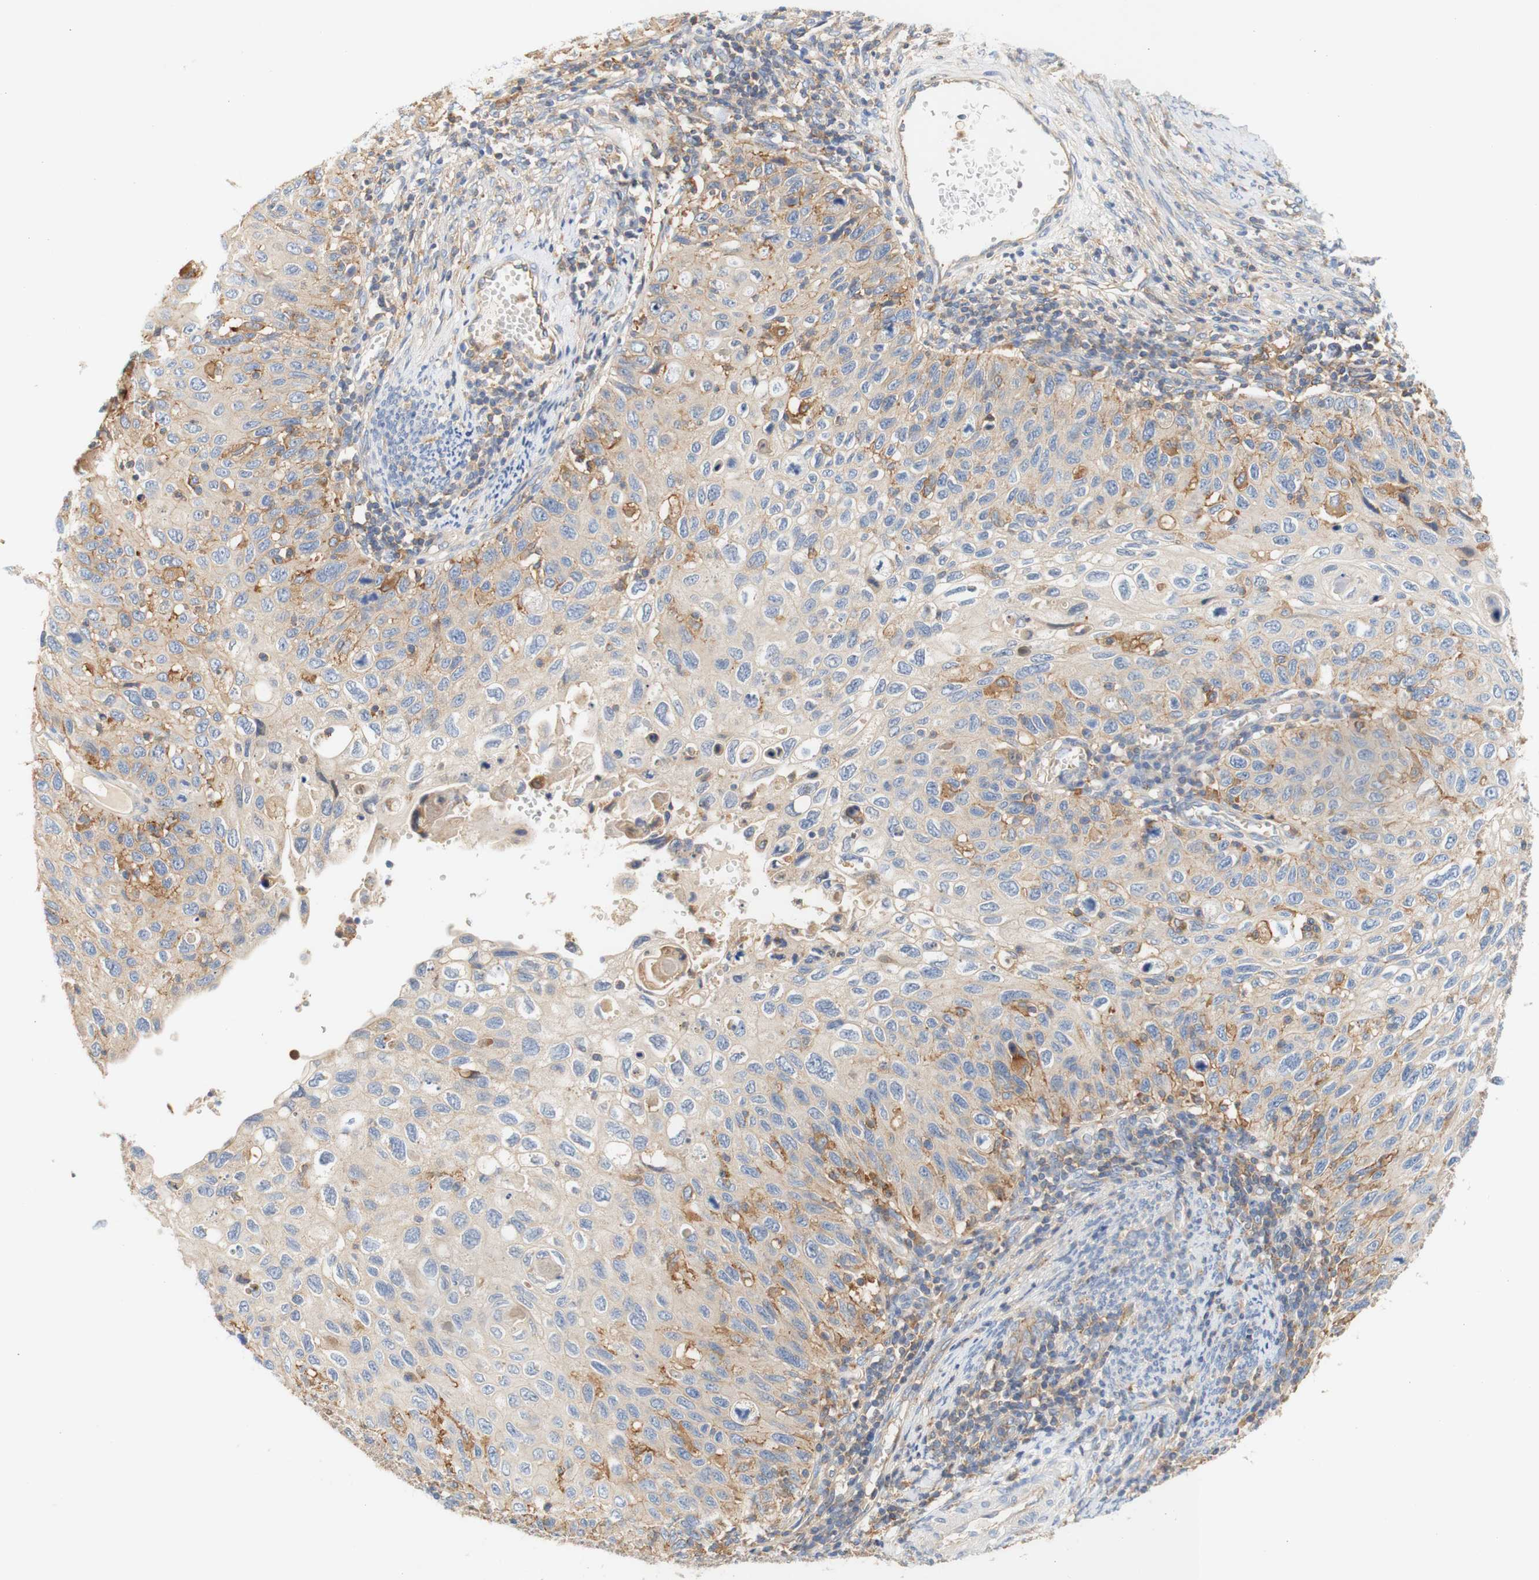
{"staining": {"intensity": "moderate", "quantity": "<25%", "location": "cytoplasmic/membranous"}, "tissue": "cervical cancer", "cell_type": "Tumor cells", "image_type": "cancer", "snomed": [{"axis": "morphology", "description": "Squamous cell carcinoma, NOS"}, {"axis": "topography", "description": "Cervix"}], "caption": "This photomicrograph shows squamous cell carcinoma (cervical) stained with immunohistochemistry to label a protein in brown. The cytoplasmic/membranous of tumor cells show moderate positivity for the protein. Nuclei are counter-stained blue.", "gene": "PCDH7", "patient": {"sex": "female", "age": 70}}